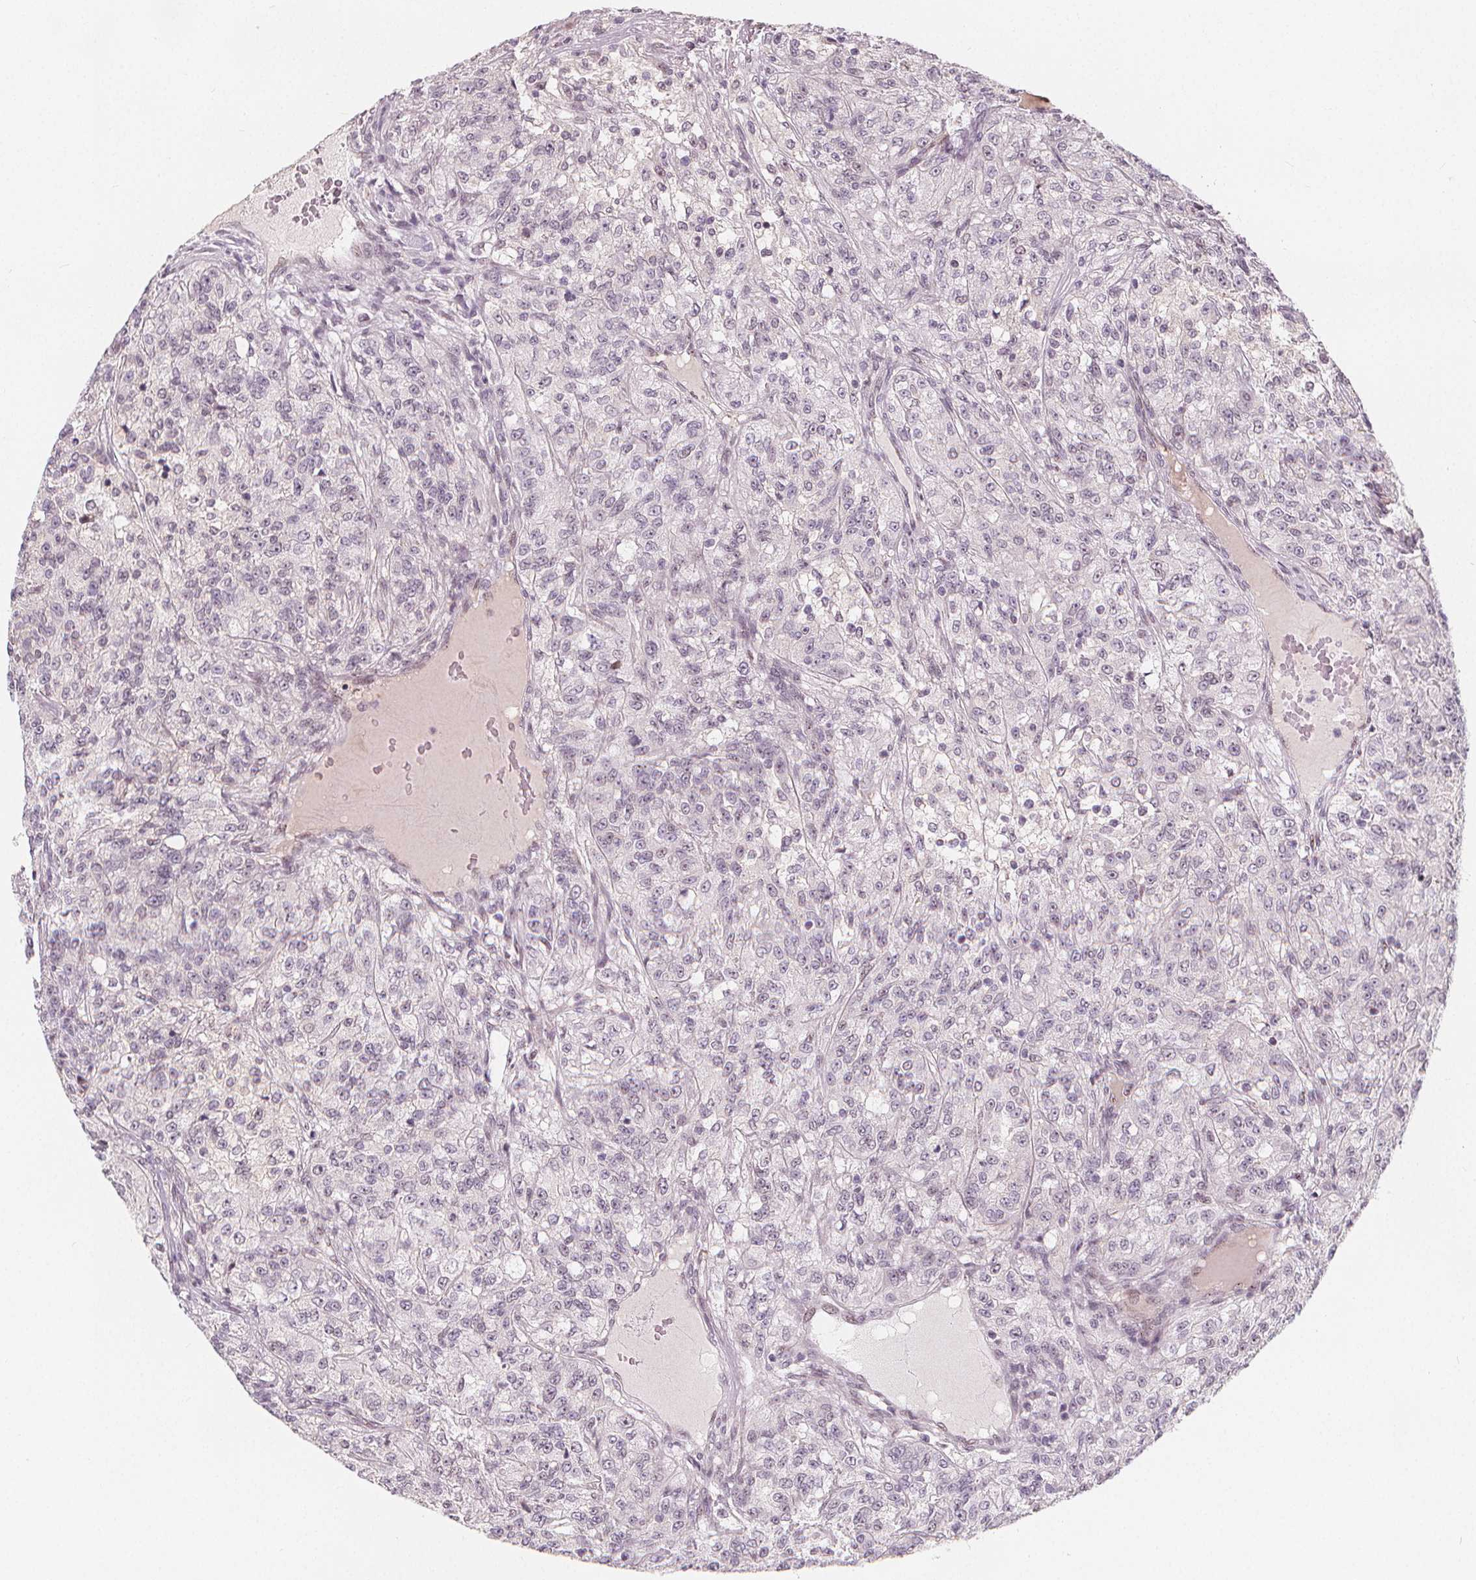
{"staining": {"intensity": "negative", "quantity": "none", "location": "none"}, "tissue": "renal cancer", "cell_type": "Tumor cells", "image_type": "cancer", "snomed": [{"axis": "morphology", "description": "Adenocarcinoma, NOS"}, {"axis": "topography", "description": "Kidney"}], "caption": "An IHC histopathology image of renal adenocarcinoma is shown. There is no staining in tumor cells of renal adenocarcinoma.", "gene": "DRC3", "patient": {"sex": "female", "age": 63}}